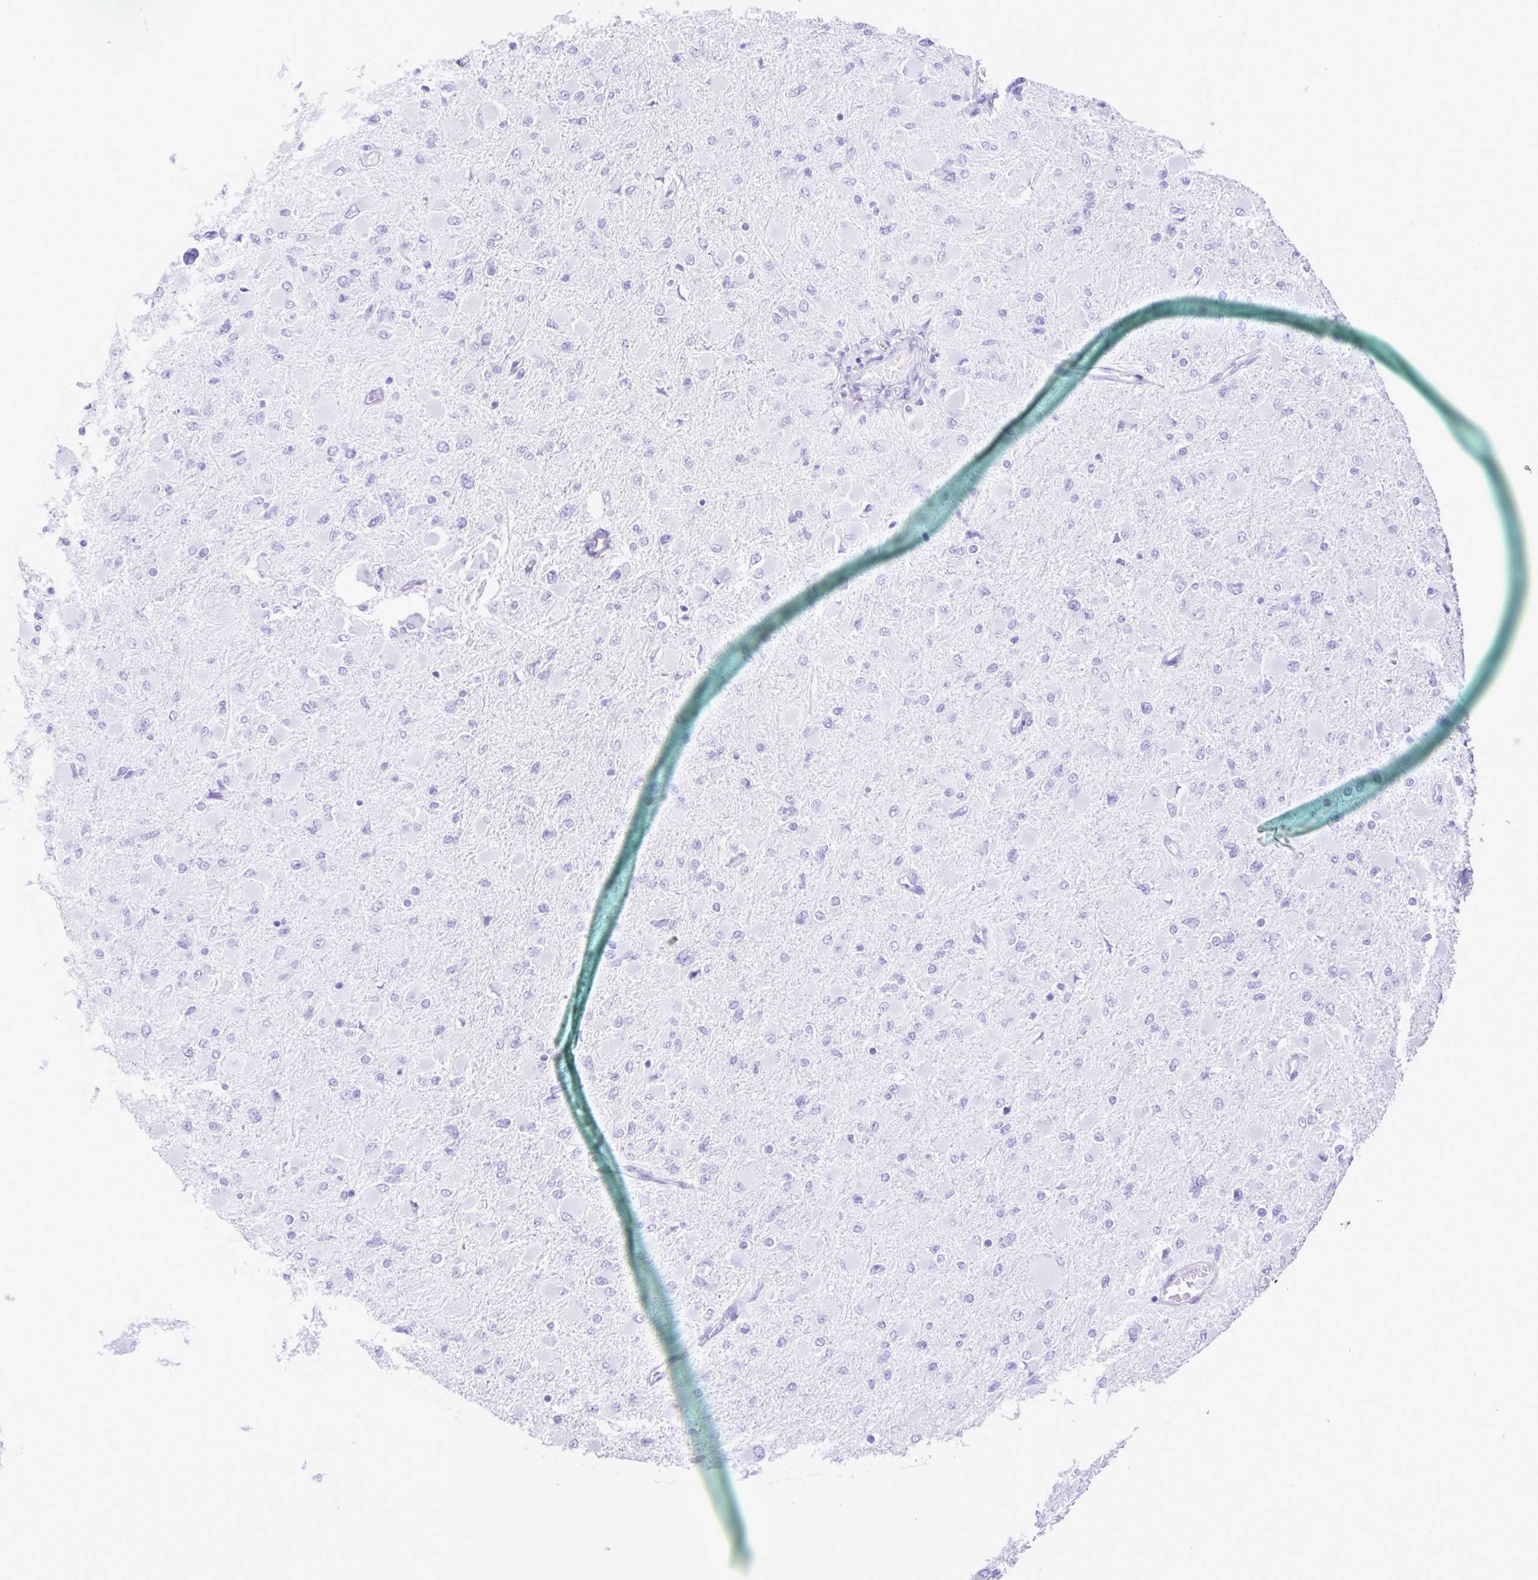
{"staining": {"intensity": "negative", "quantity": "none", "location": "none"}, "tissue": "glioma", "cell_type": "Tumor cells", "image_type": "cancer", "snomed": [{"axis": "morphology", "description": "Glioma, malignant, High grade"}, {"axis": "topography", "description": "Cerebral cortex"}], "caption": "A photomicrograph of malignant glioma (high-grade) stained for a protein shows no brown staining in tumor cells. Brightfield microscopy of IHC stained with DAB (3,3'-diaminobenzidine) (brown) and hematoxylin (blue), captured at high magnification.", "gene": "CYP17A1", "patient": {"sex": "female", "age": 36}}